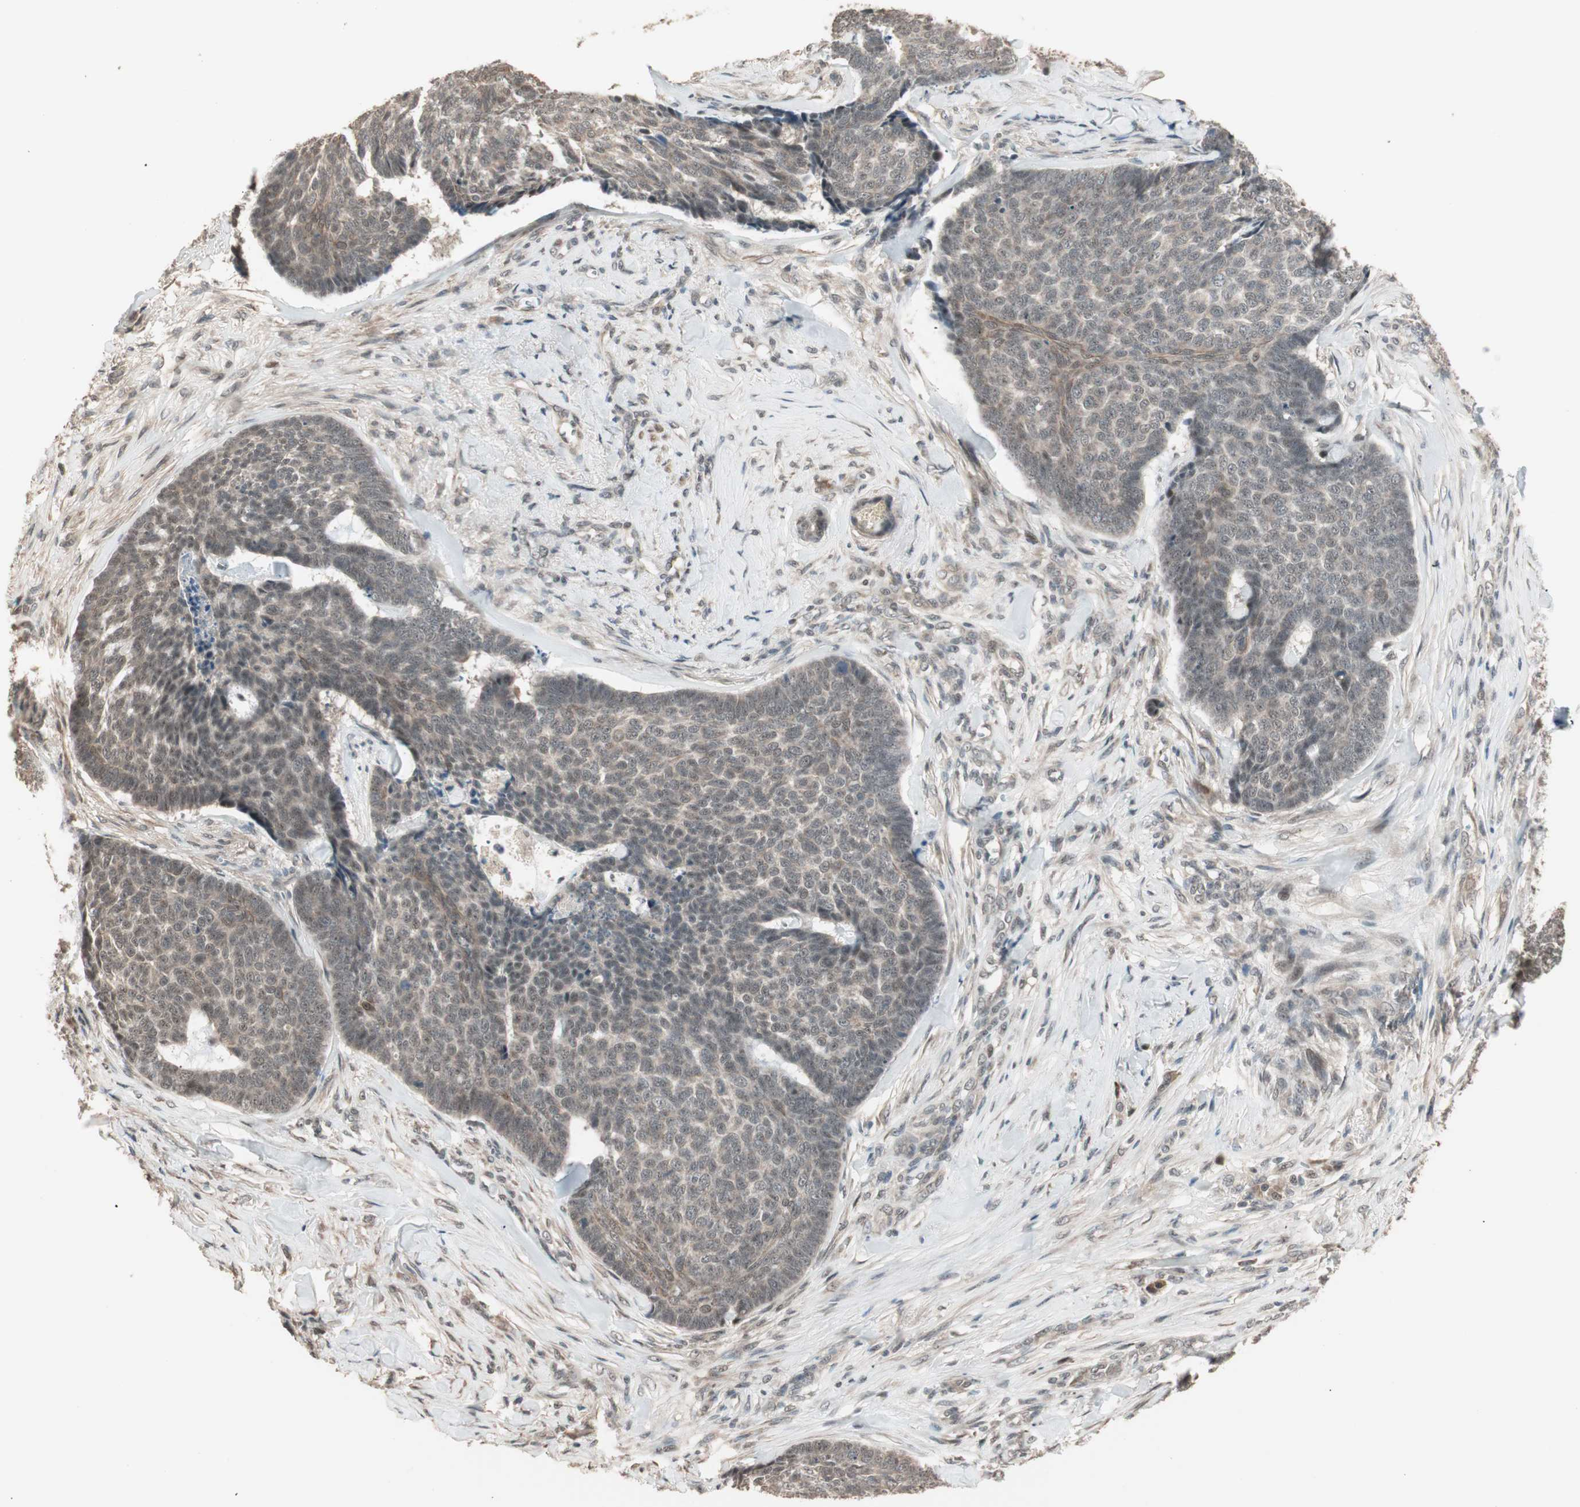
{"staining": {"intensity": "weak", "quantity": "25%-75%", "location": "cytoplasmic/membranous,nuclear"}, "tissue": "skin cancer", "cell_type": "Tumor cells", "image_type": "cancer", "snomed": [{"axis": "morphology", "description": "Basal cell carcinoma"}, {"axis": "topography", "description": "Skin"}], "caption": "Weak cytoplasmic/membranous and nuclear positivity for a protein is appreciated in about 25%-75% of tumor cells of skin cancer using IHC.", "gene": "ZSCAN31", "patient": {"sex": "male", "age": 84}}